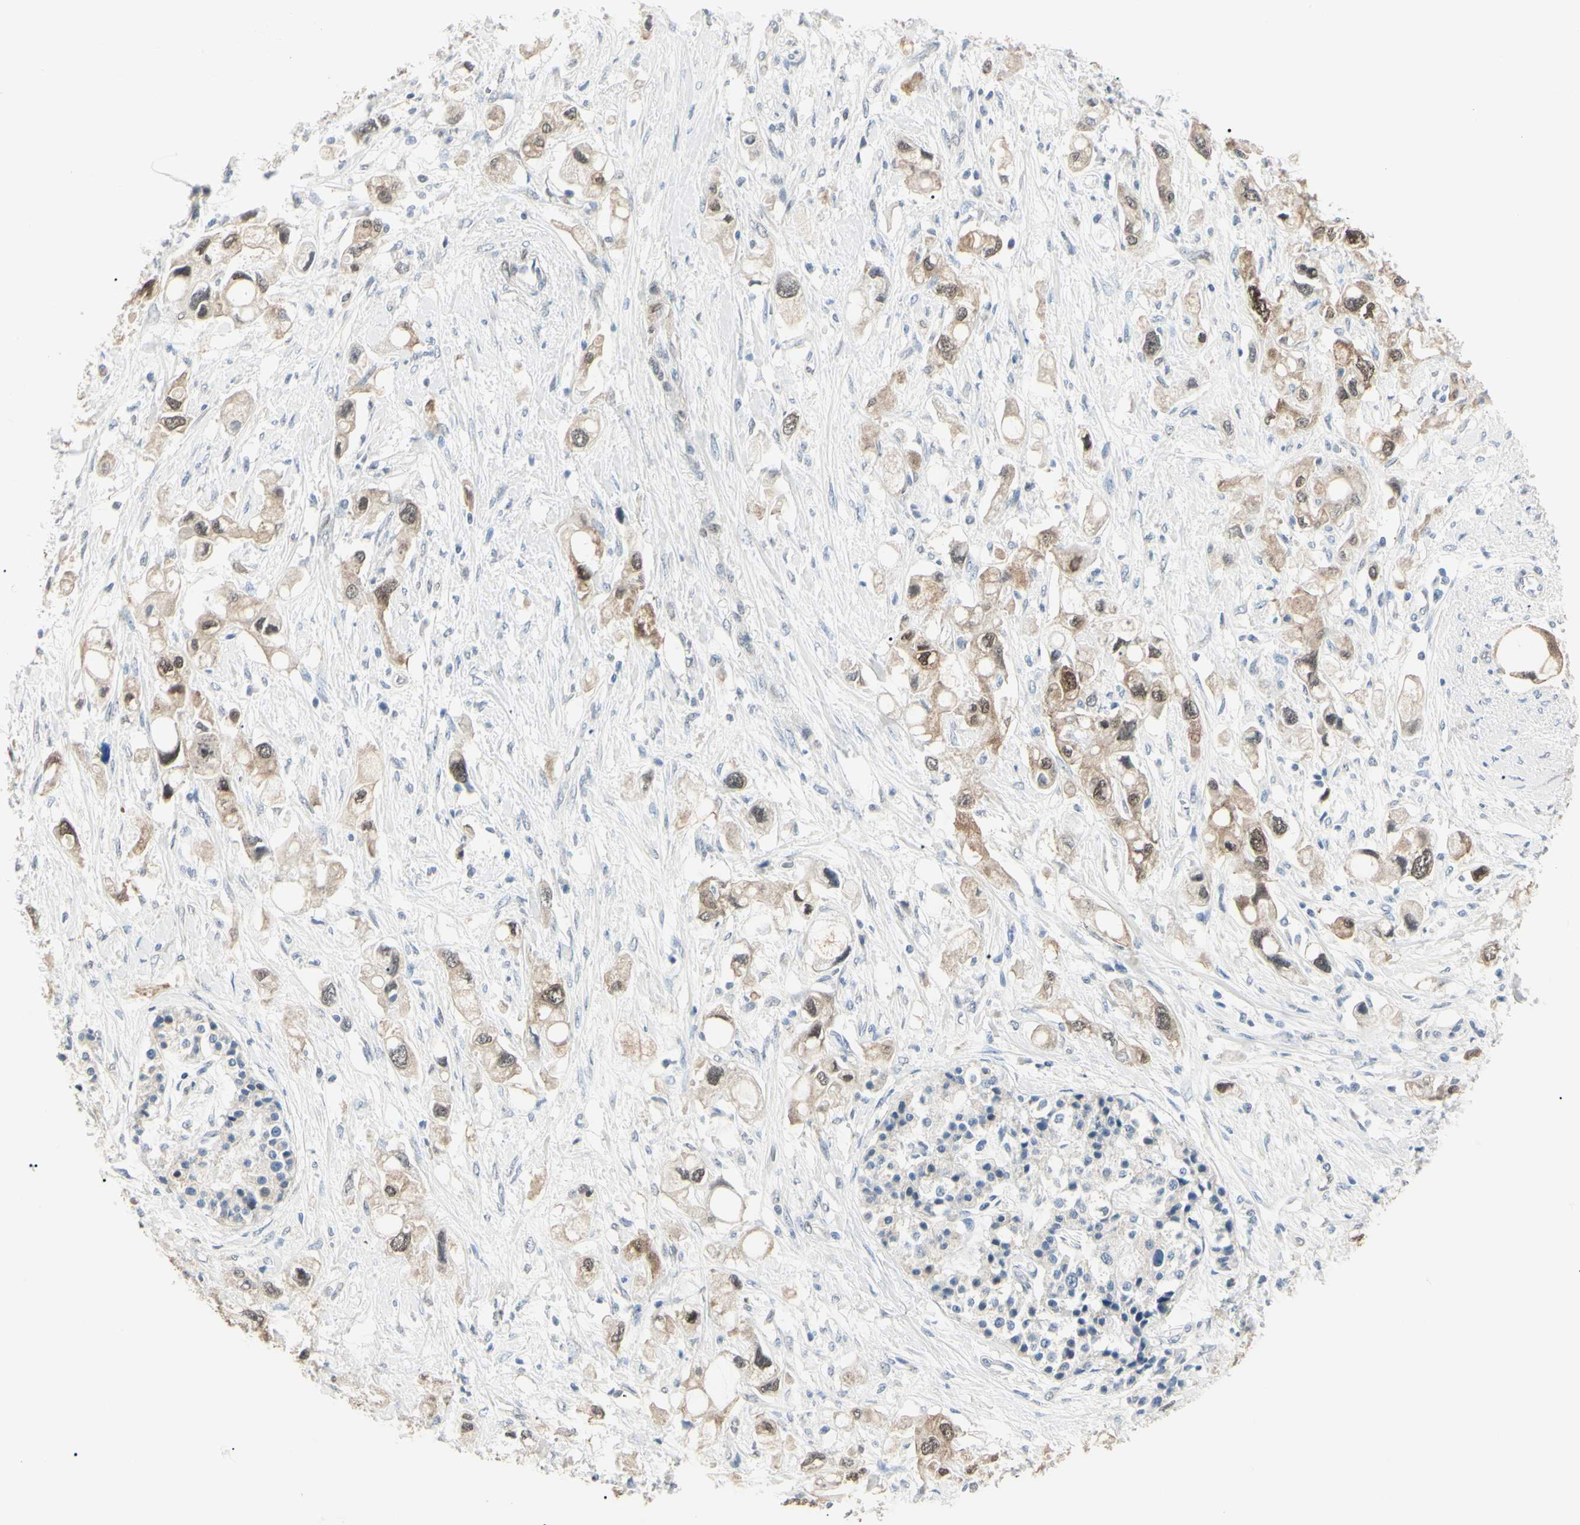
{"staining": {"intensity": "moderate", "quantity": "25%-75%", "location": "cytoplasmic/membranous,nuclear"}, "tissue": "pancreatic cancer", "cell_type": "Tumor cells", "image_type": "cancer", "snomed": [{"axis": "morphology", "description": "Adenocarcinoma, NOS"}, {"axis": "topography", "description": "Pancreas"}], "caption": "Pancreatic adenocarcinoma was stained to show a protein in brown. There is medium levels of moderate cytoplasmic/membranous and nuclear expression in approximately 25%-75% of tumor cells.", "gene": "AKR1C3", "patient": {"sex": "female", "age": 56}}